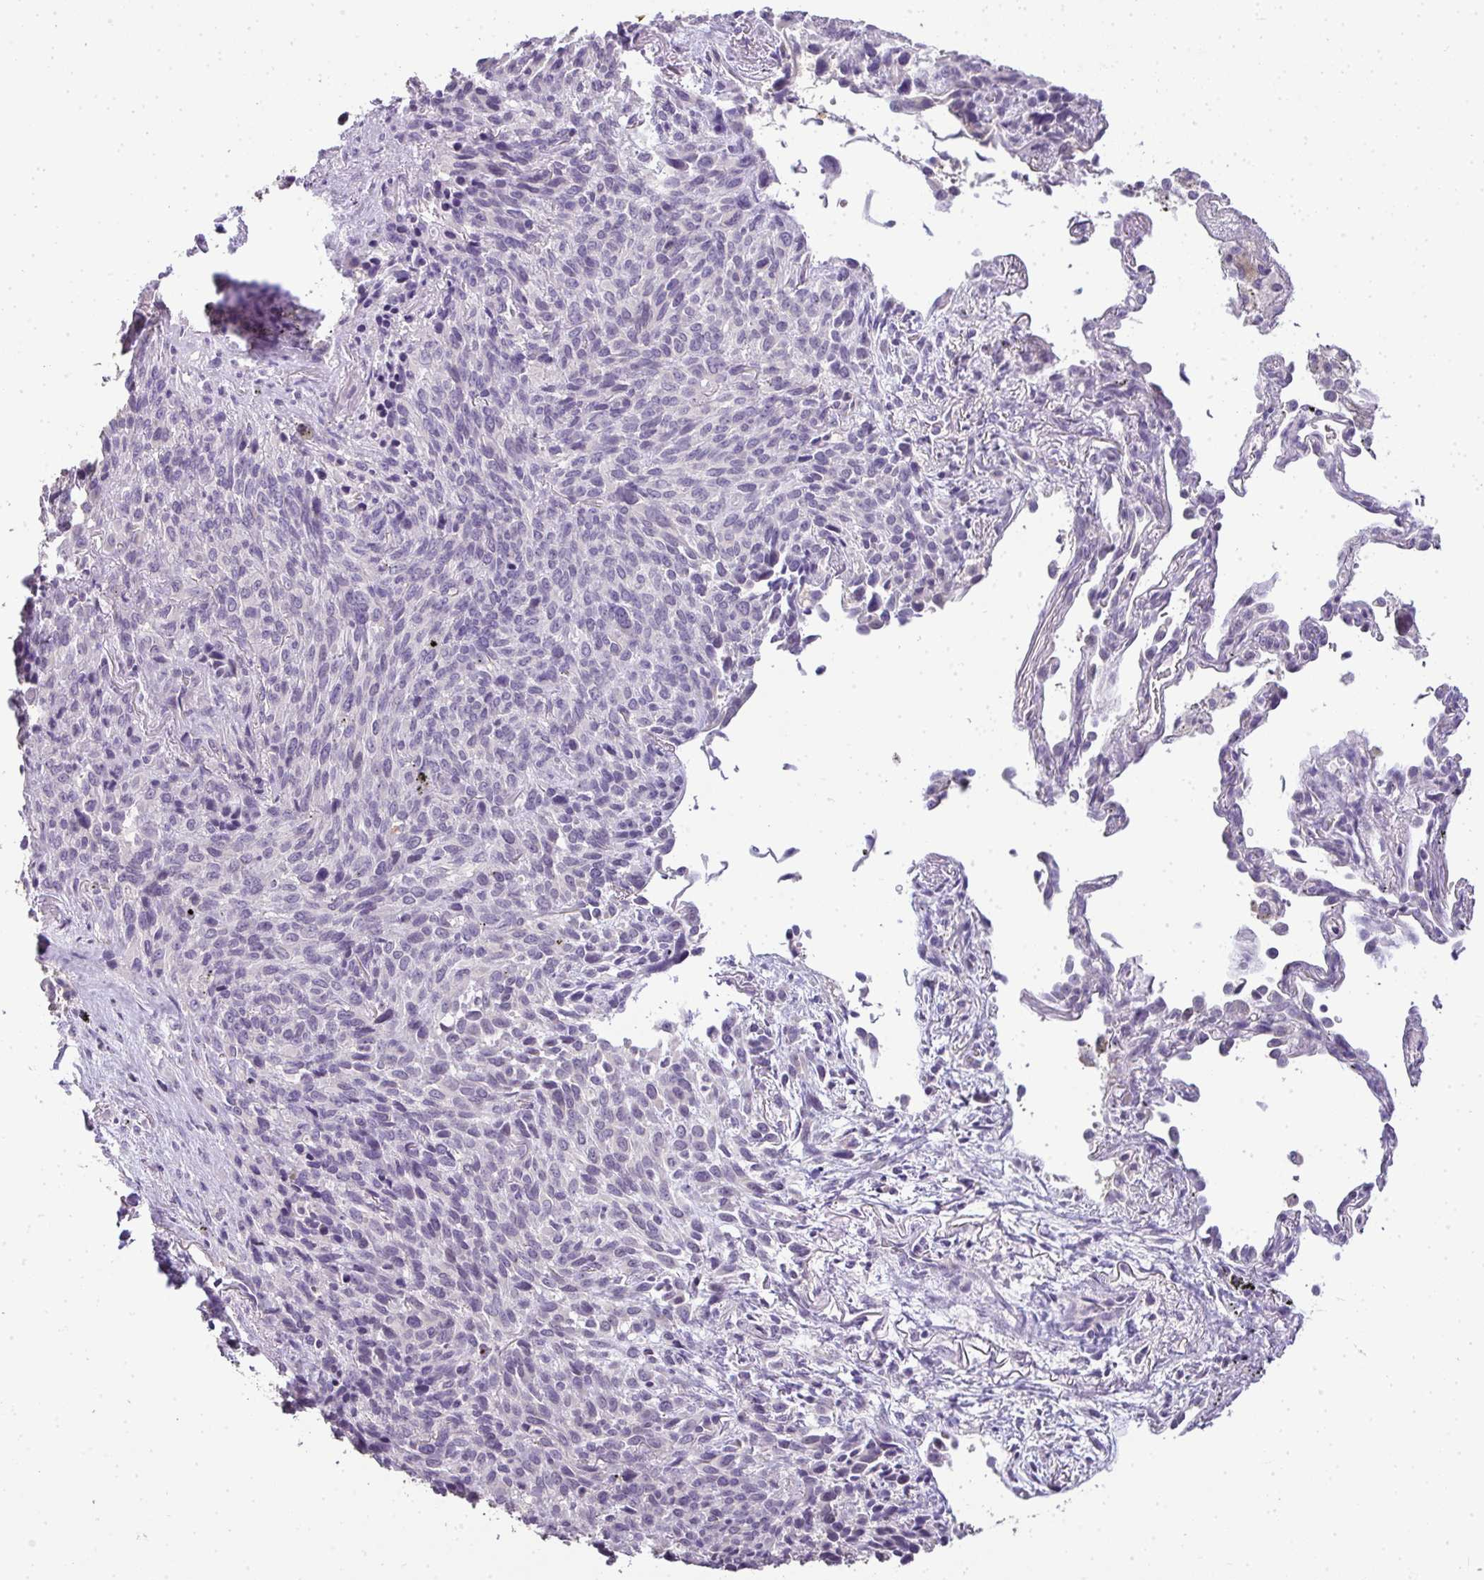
{"staining": {"intensity": "negative", "quantity": "none", "location": "none"}, "tissue": "melanoma", "cell_type": "Tumor cells", "image_type": "cancer", "snomed": [{"axis": "morphology", "description": "Malignant melanoma, Metastatic site"}, {"axis": "topography", "description": "Lung"}], "caption": "Immunohistochemistry (IHC) of human melanoma exhibits no expression in tumor cells. The staining is performed using DAB (3,3'-diaminobenzidine) brown chromogen with nuclei counter-stained in using hematoxylin.", "gene": "CMPK1", "patient": {"sex": "male", "age": 48}}